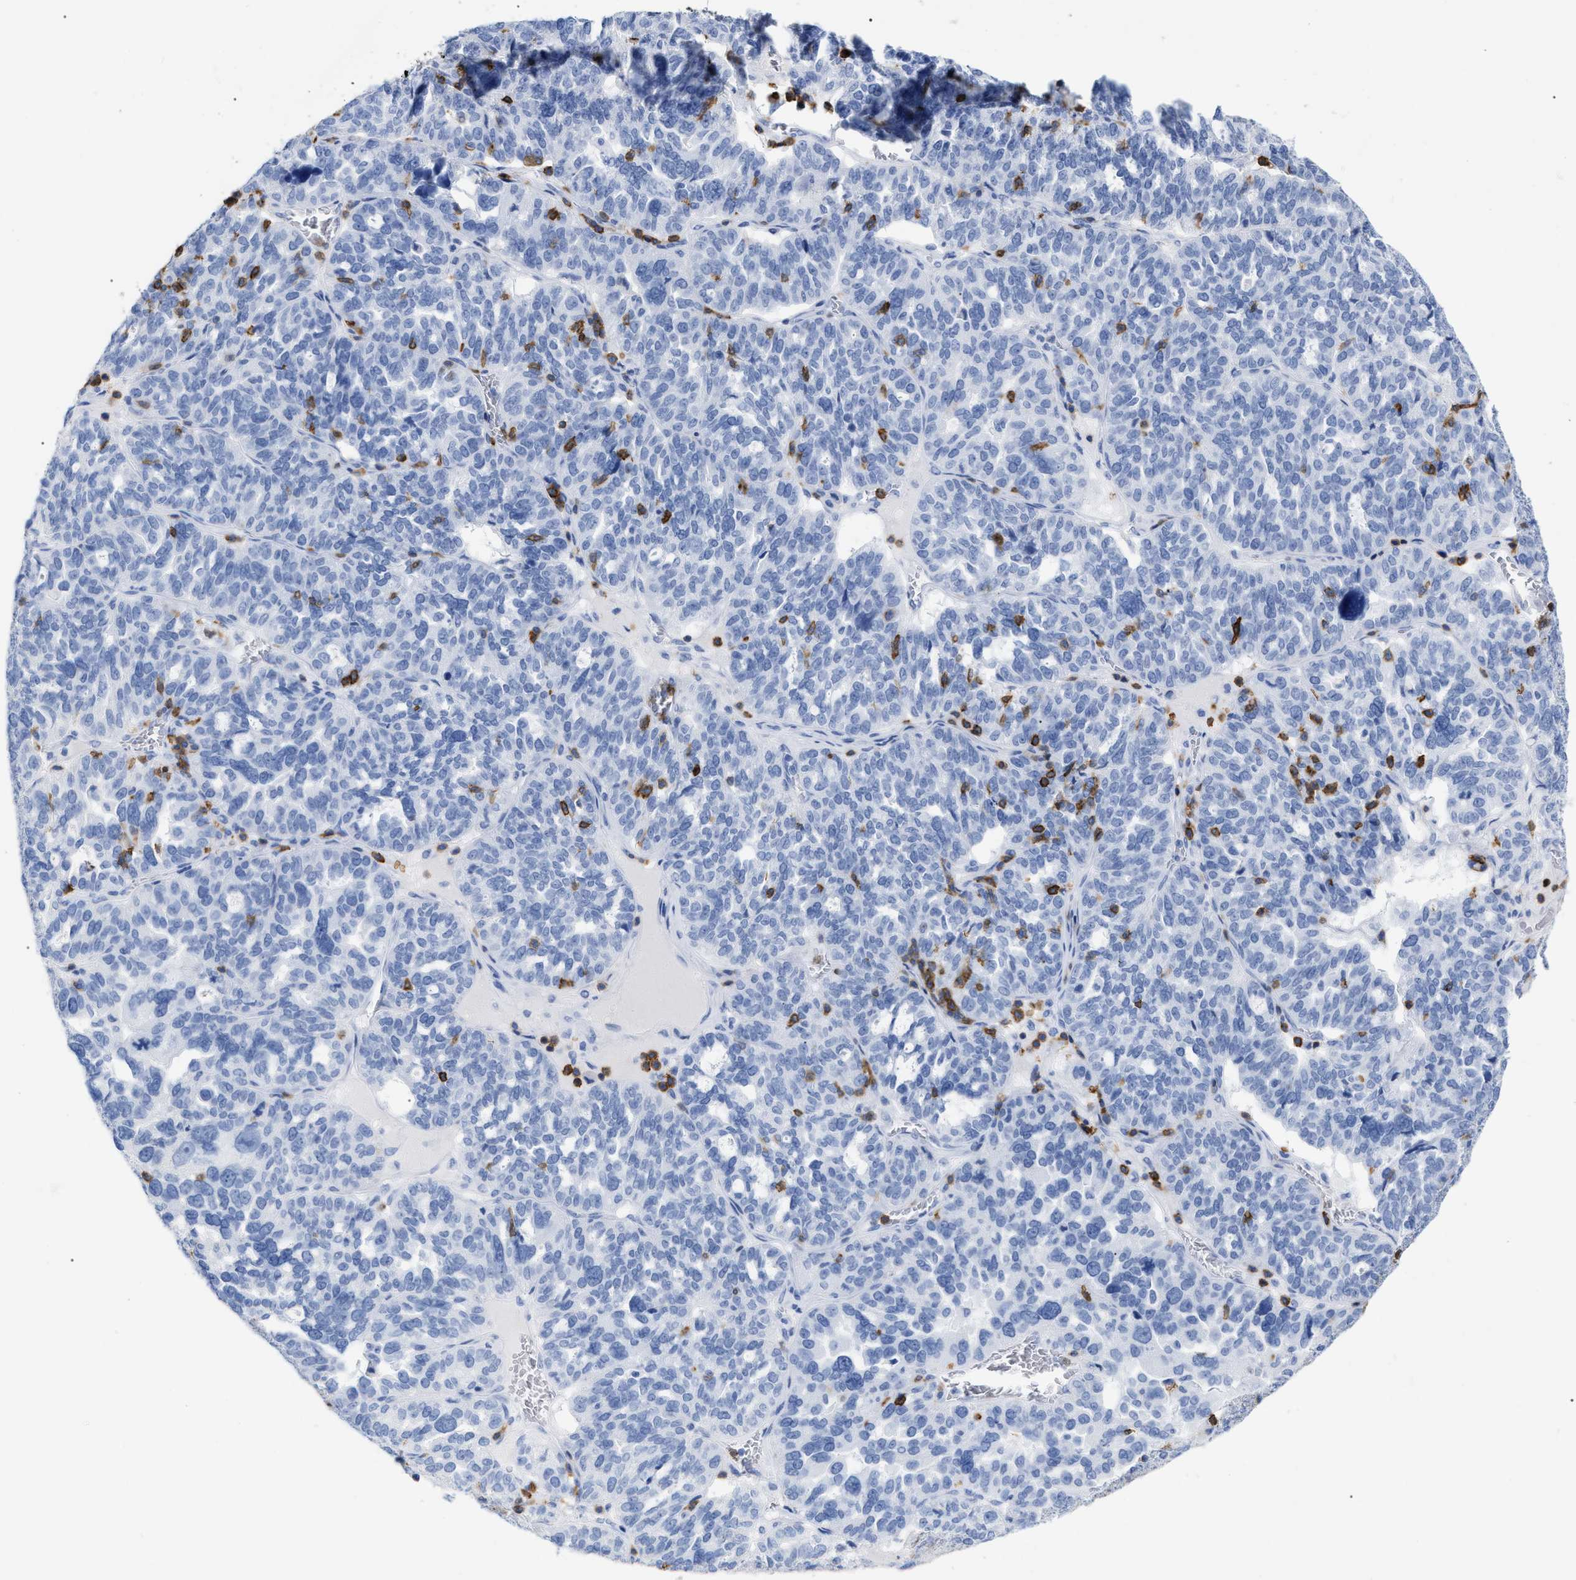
{"staining": {"intensity": "negative", "quantity": "none", "location": "none"}, "tissue": "ovarian cancer", "cell_type": "Tumor cells", "image_type": "cancer", "snomed": [{"axis": "morphology", "description": "Cystadenocarcinoma, serous, NOS"}, {"axis": "topography", "description": "Ovary"}], "caption": "This is an IHC photomicrograph of ovarian serous cystadenocarcinoma. There is no staining in tumor cells.", "gene": "CD5", "patient": {"sex": "female", "age": 59}}